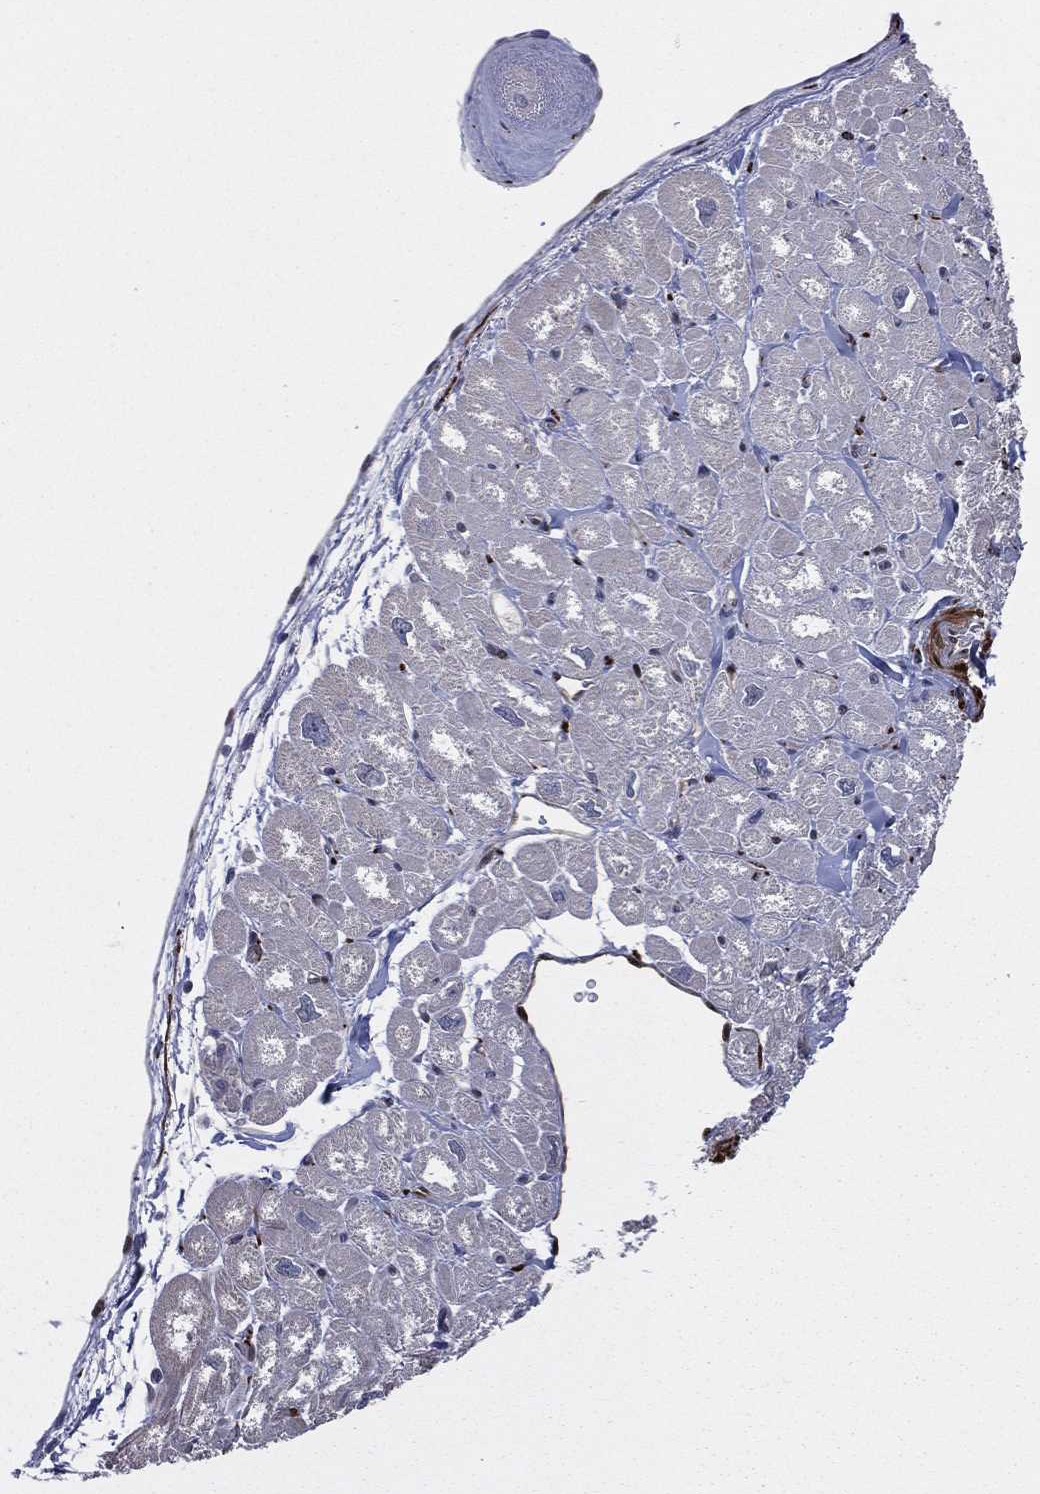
{"staining": {"intensity": "negative", "quantity": "none", "location": "none"}, "tissue": "heart muscle", "cell_type": "Cardiomyocytes", "image_type": "normal", "snomed": [{"axis": "morphology", "description": "Normal tissue, NOS"}, {"axis": "topography", "description": "Heart"}], "caption": "Heart muscle was stained to show a protein in brown. There is no significant expression in cardiomyocytes. (DAB immunohistochemistry, high magnification).", "gene": "SNCG", "patient": {"sex": "male", "age": 55}}